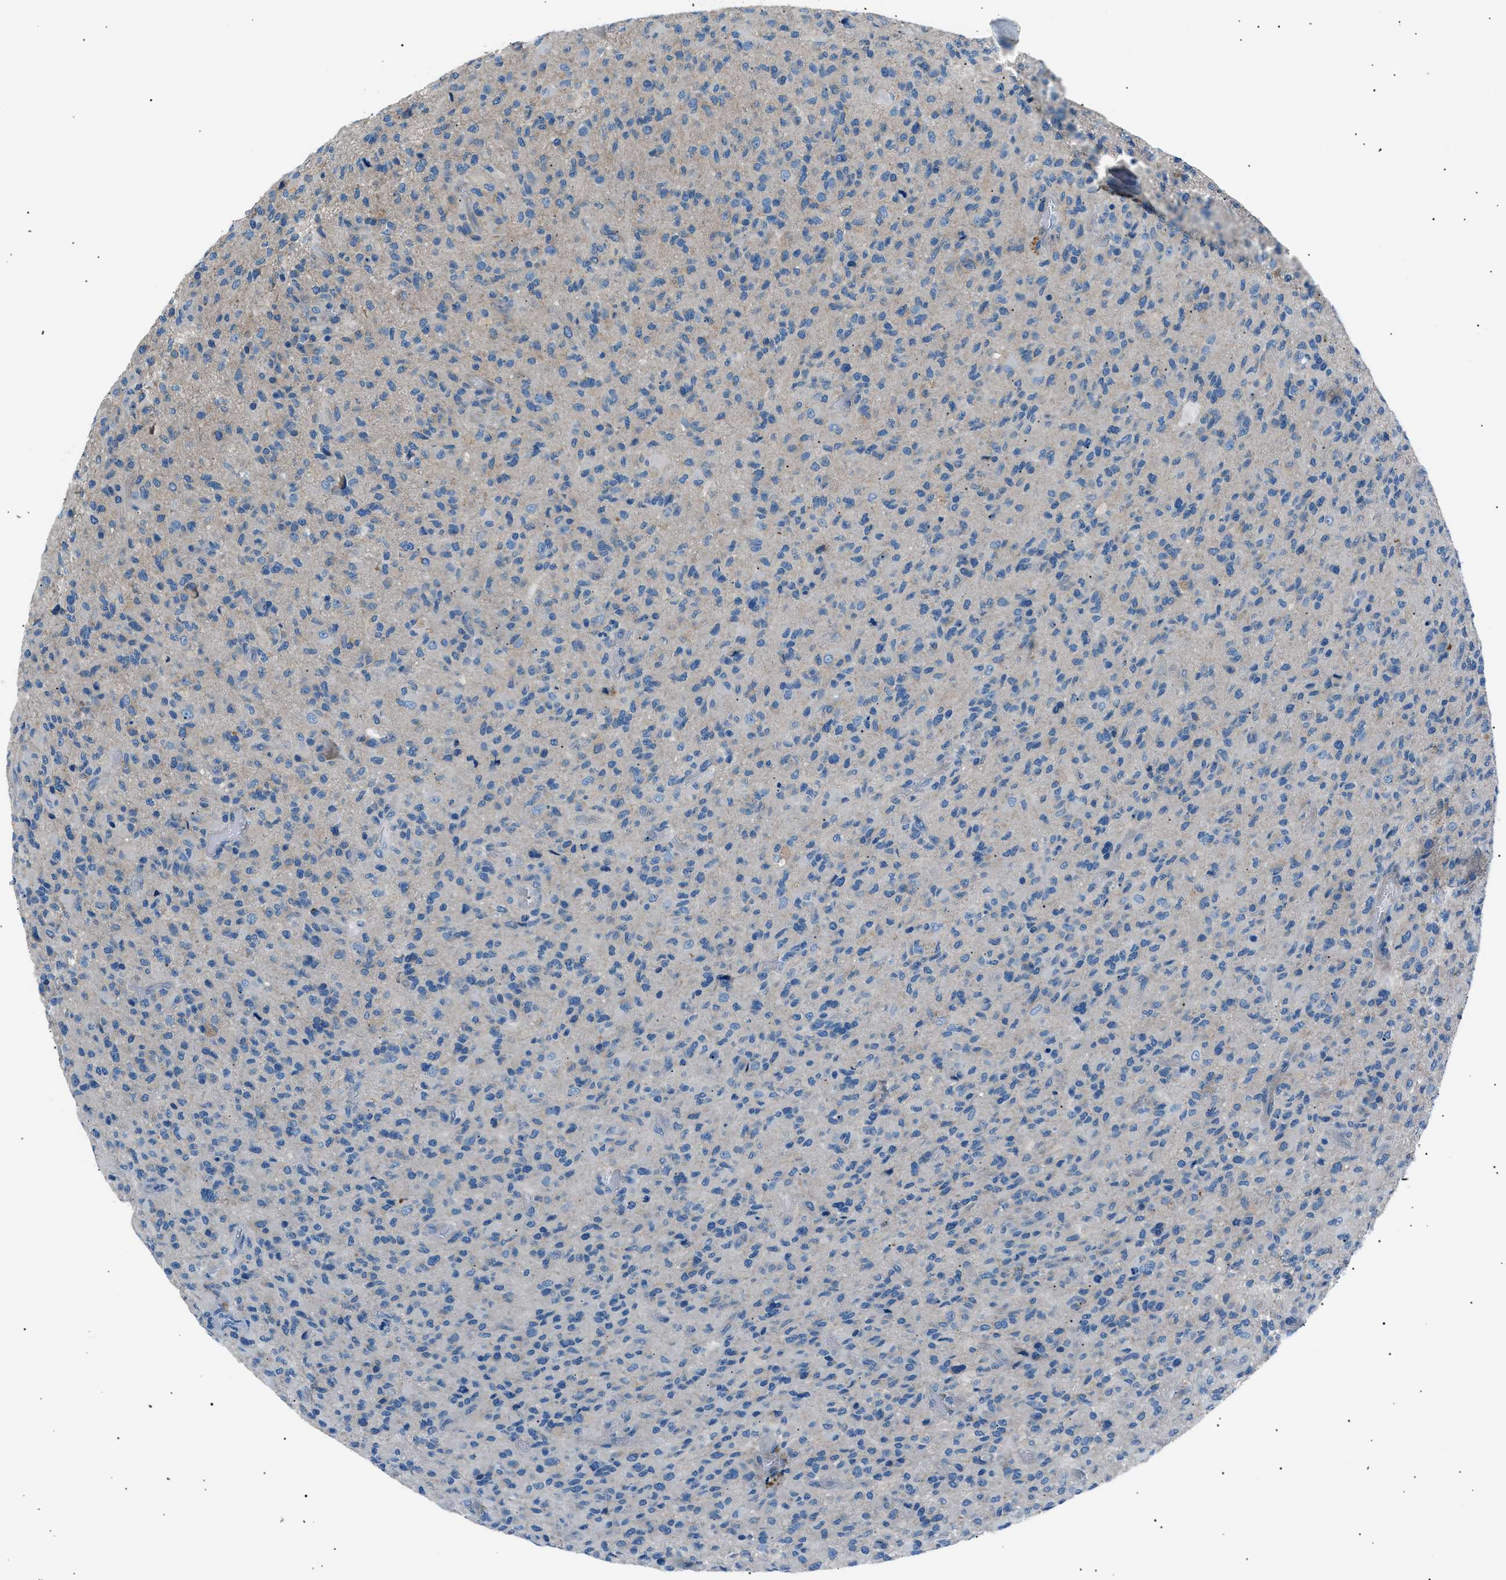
{"staining": {"intensity": "negative", "quantity": "none", "location": "none"}, "tissue": "glioma", "cell_type": "Tumor cells", "image_type": "cancer", "snomed": [{"axis": "morphology", "description": "Glioma, malignant, High grade"}, {"axis": "topography", "description": "Brain"}], "caption": "There is no significant staining in tumor cells of malignant glioma (high-grade).", "gene": "LRRC37B", "patient": {"sex": "male", "age": 71}}